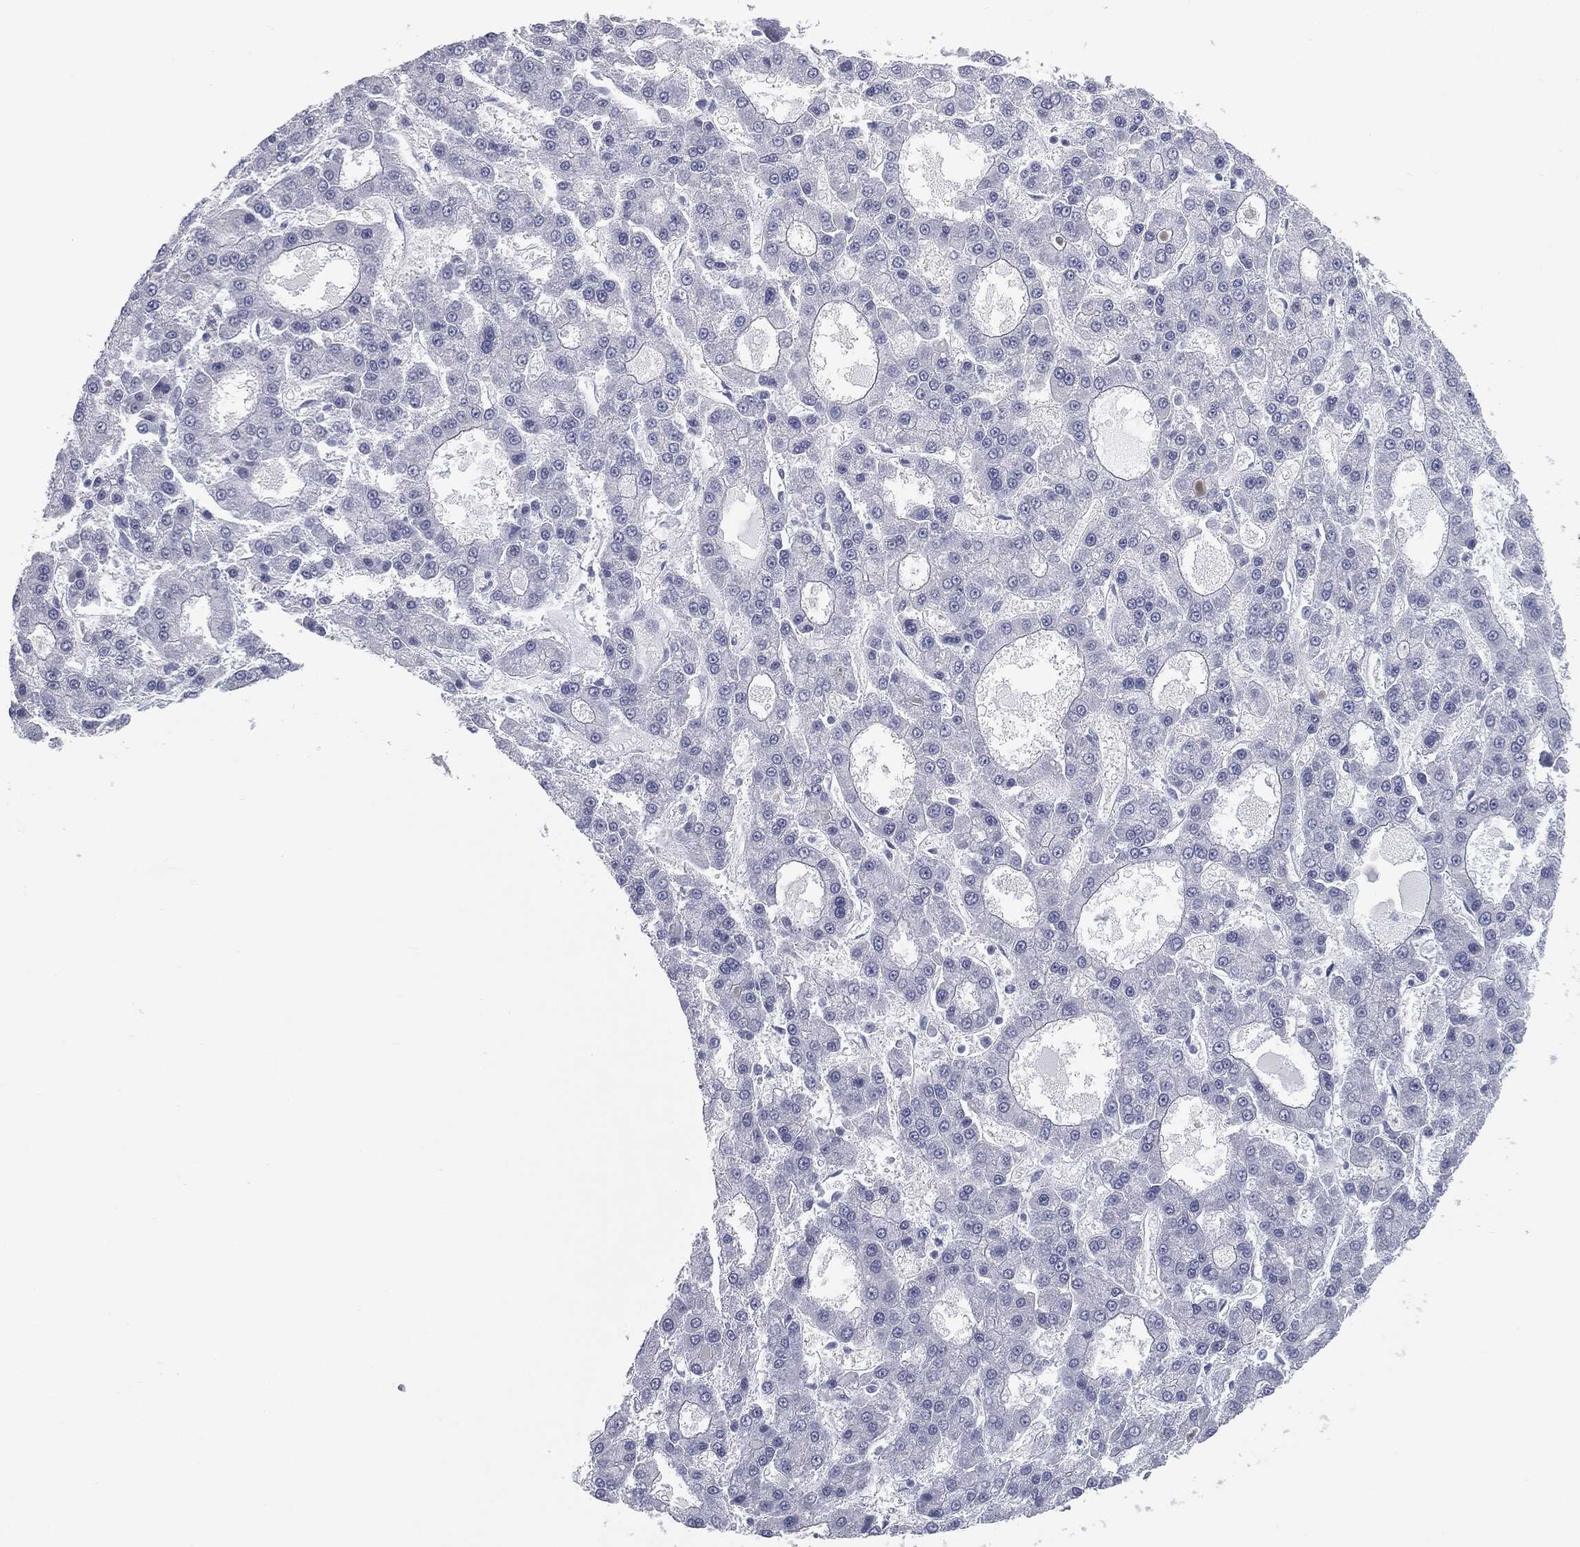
{"staining": {"intensity": "negative", "quantity": "none", "location": "none"}, "tissue": "liver cancer", "cell_type": "Tumor cells", "image_type": "cancer", "snomed": [{"axis": "morphology", "description": "Carcinoma, Hepatocellular, NOS"}, {"axis": "topography", "description": "Liver"}], "caption": "IHC of human hepatocellular carcinoma (liver) demonstrates no positivity in tumor cells.", "gene": "TPO", "patient": {"sex": "male", "age": 70}}